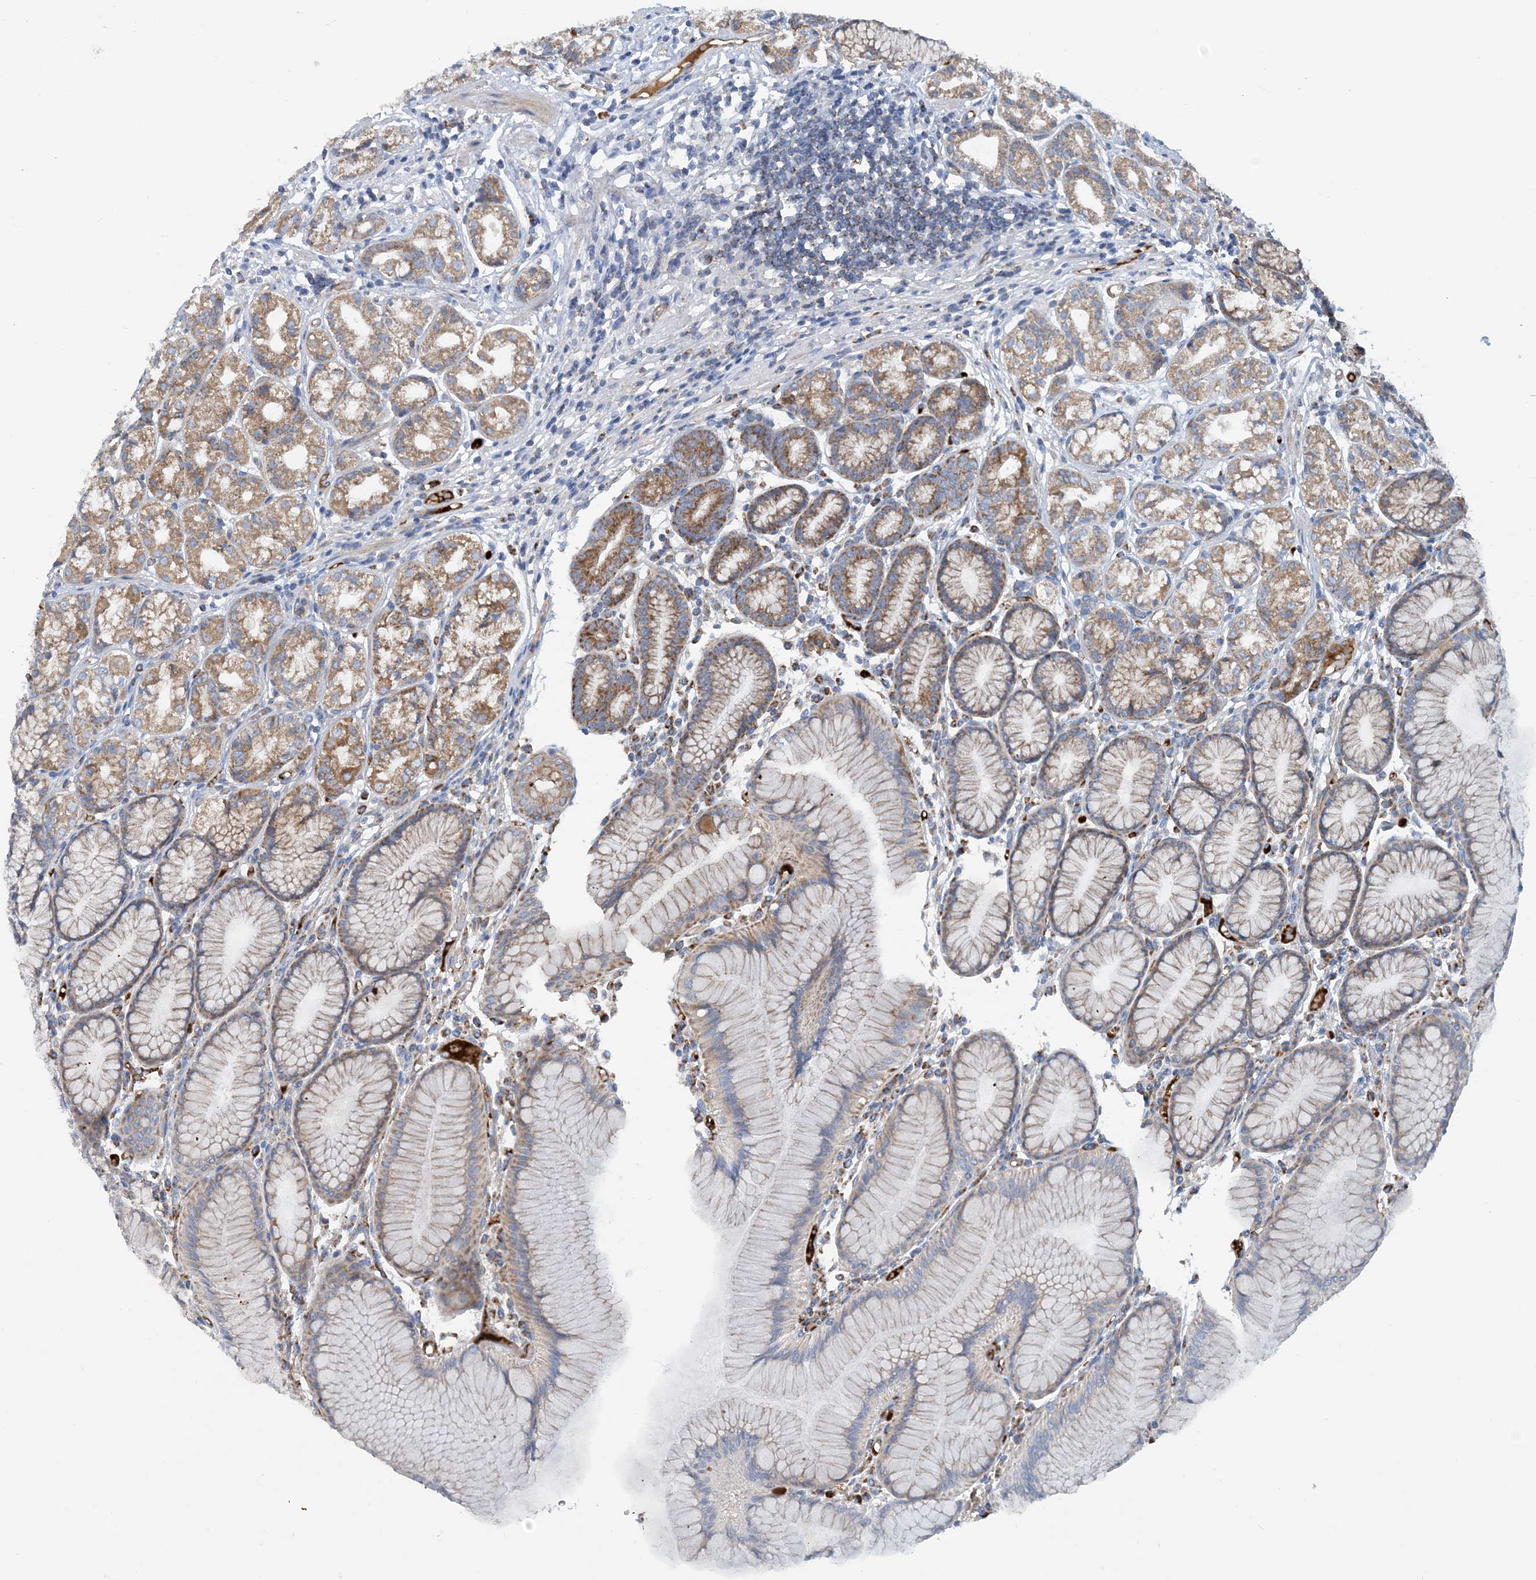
{"staining": {"intensity": "moderate", "quantity": ">75%", "location": "cytoplasmic/membranous"}, "tissue": "stomach", "cell_type": "Glandular cells", "image_type": "normal", "snomed": [{"axis": "morphology", "description": "Normal tissue, NOS"}, {"axis": "topography", "description": "Stomach"}], "caption": "Immunohistochemical staining of unremarkable stomach shows medium levels of moderate cytoplasmic/membranous staining in about >75% of glandular cells. (DAB (3,3'-diaminobenzidine) IHC with brightfield microscopy, high magnification).", "gene": "PHOSPHO2", "patient": {"sex": "female", "age": 57}}